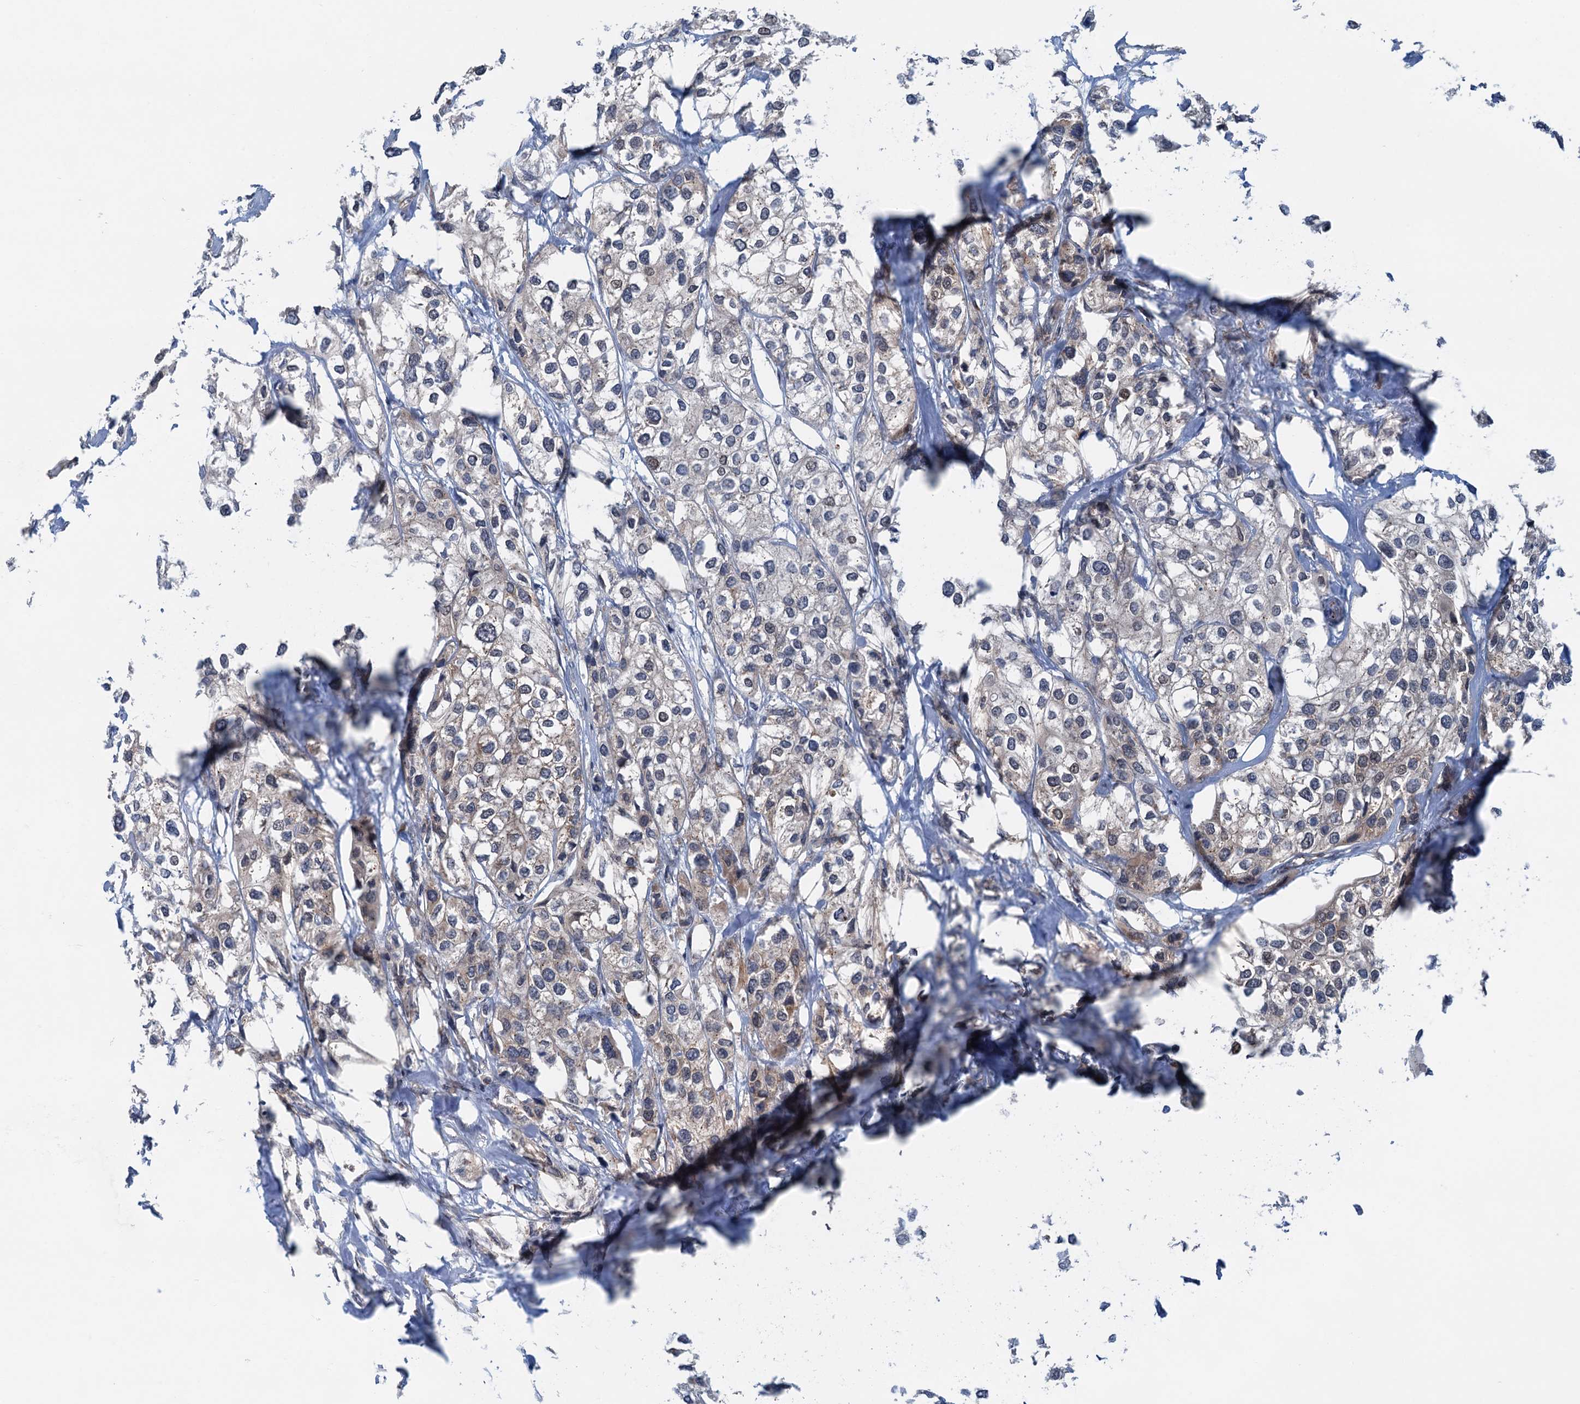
{"staining": {"intensity": "weak", "quantity": "<25%", "location": "cytoplasmic/membranous,nuclear"}, "tissue": "urothelial cancer", "cell_type": "Tumor cells", "image_type": "cancer", "snomed": [{"axis": "morphology", "description": "Urothelial carcinoma, High grade"}, {"axis": "topography", "description": "Urinary bladder"}], "caption": "Immunohistochemical staining of urothelial carcinoma (high-grade) demonstrates no significant expression in tumor cells.", "gene": "DYNC2I2", "patient": {"sex": "male", "age": 64}}